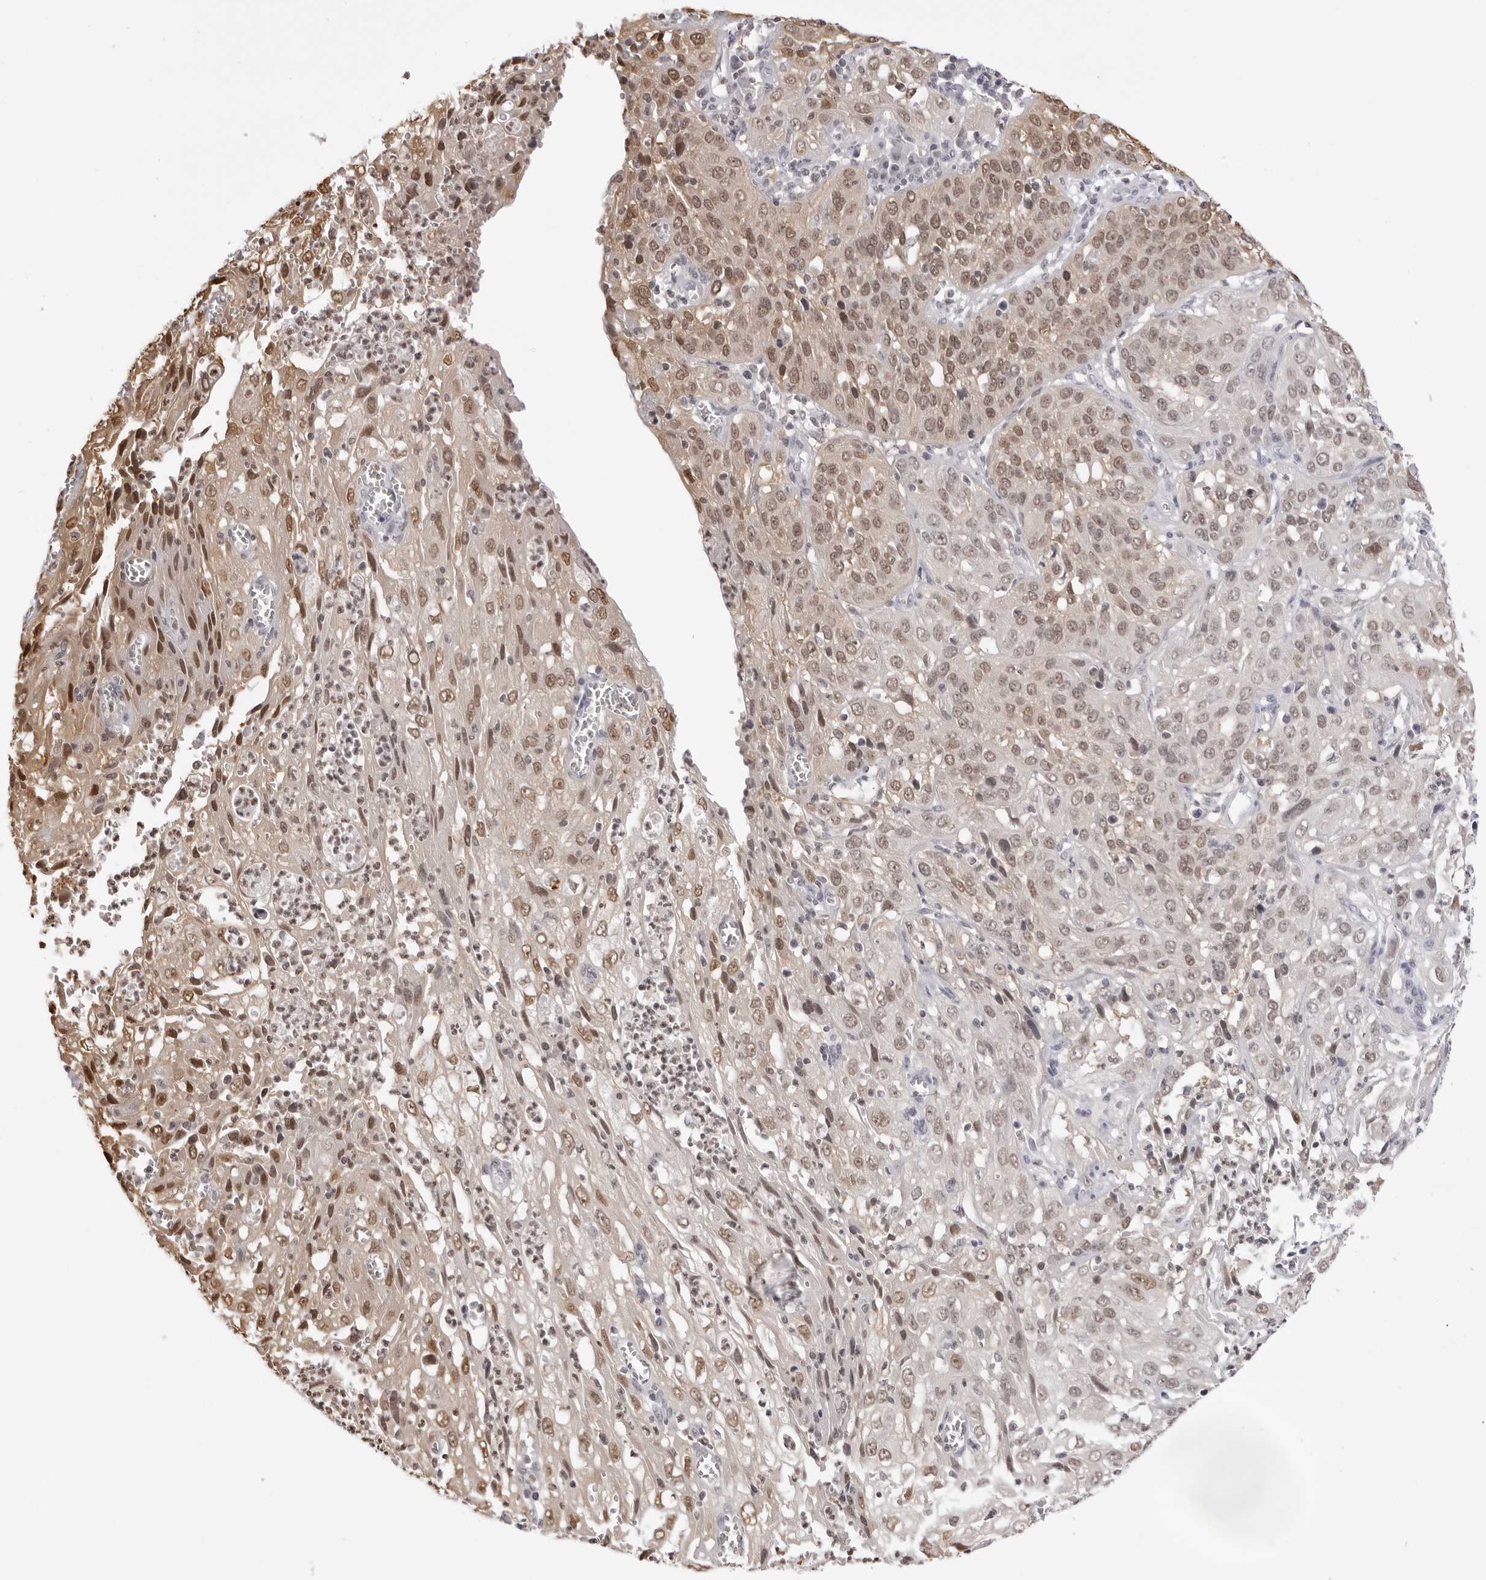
{"staining": {"intensity": "moderate", "quantity": ">75%", "location": "nuclear"}, "tissue": "cervical cancer", "cell_type": "Tumor cells", "image_type": "cancer", "snomed": [{"axis": "morphology", "description": "Squamous cell carcinoma, NOS"}, {"axis": "topography", "description": "Cervix"}], "caption": "The micrograph shows immunohistochemical staining of cervical cancer. There is moderate nuclear staining is present in approximately >75% of tumor cells.", "gene": "HSPA4", "patient": {"sex": "female", "age": 32}}